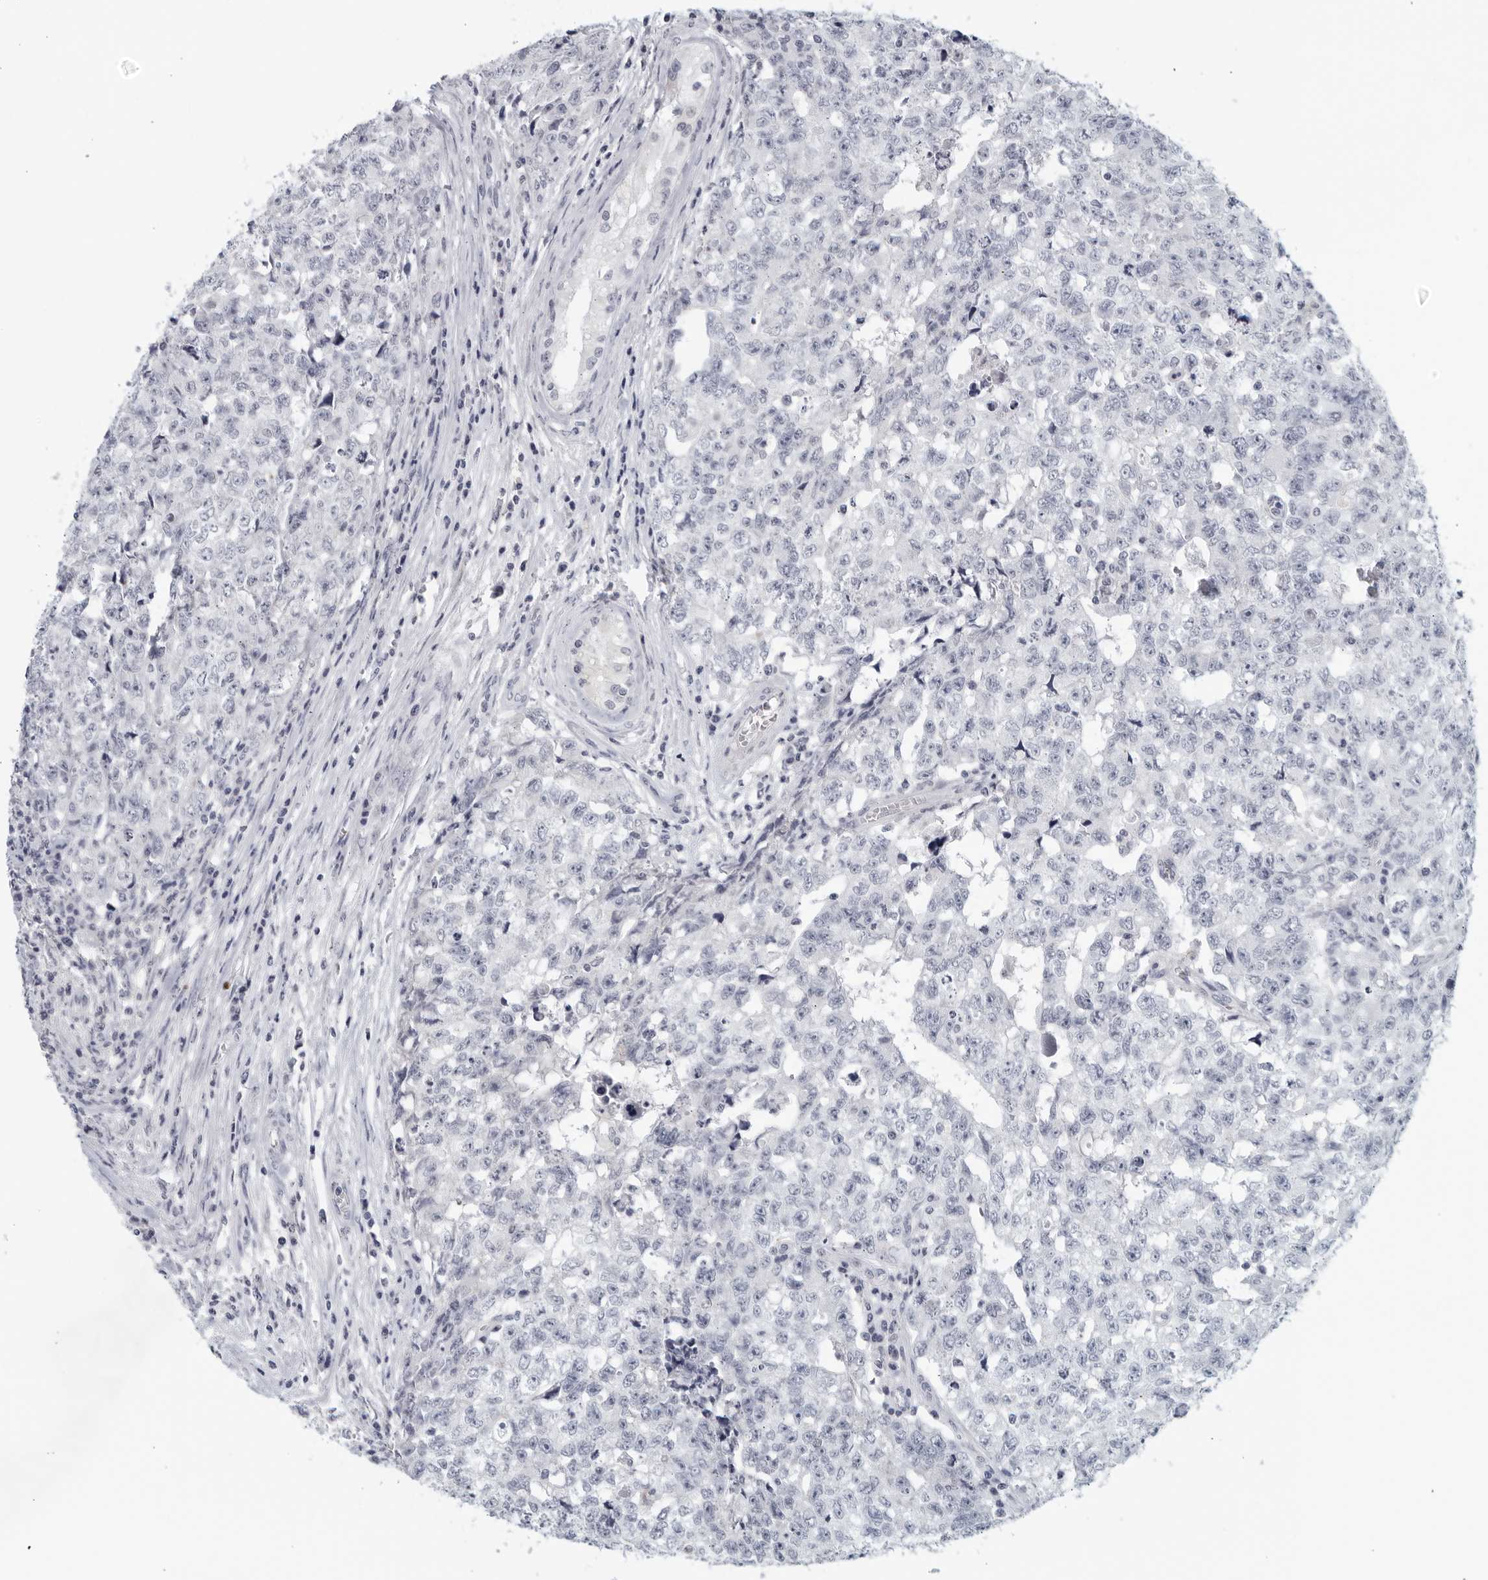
{"staining": {"intensity": "negative", "quantity": "none", "location": "none"}, "tissue": "testis cancer", "cell_type": "Tumor cells", "image_type": "cancer", "snomed": [{"axis": "morphology", "description": "Carcinoma, Embryonal, NOS"}, {"axis": "topography", "description": "Testis"}], "caption": "The IHC image has no significant positivity in tumor cells of testis cancer tissue. (DAB immunohistochemistry, high magnification).", "gene": "MATN1", "patient": {"sex": "male", "age": 28}}